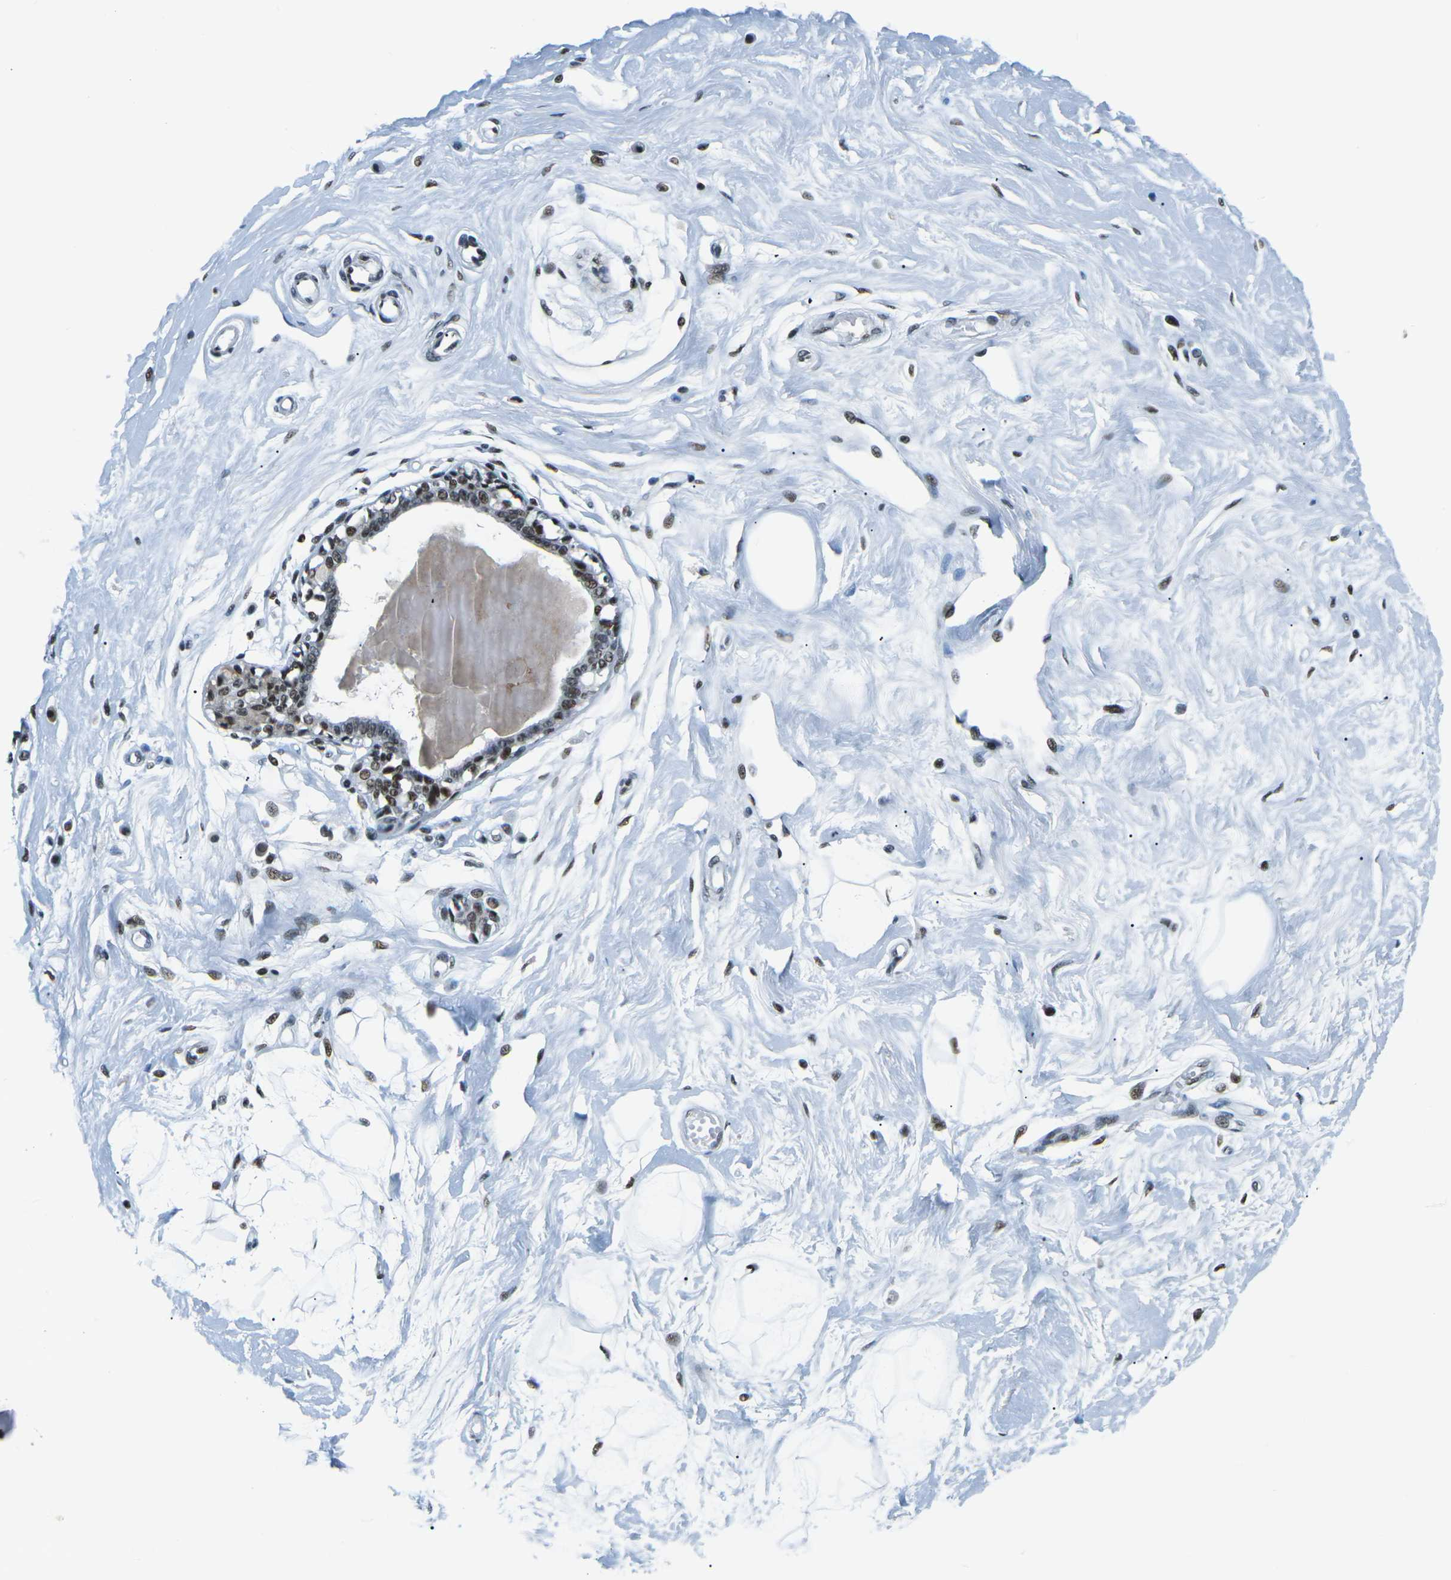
{"staining": {"intensity": "moderate", "quantity": ">75%", "location": "nuclear"}, "tissue": "breast", "cell_type": "Adipocytes", "image_type": "normal", "snomed": [{"axis": "morphology", "description": "Normal tissue, NOS"}, {"axis": "topography", "description": "Breast"}], "caption": "A histopathology image of breast stained for a protein displays moderate nuclear brown staining in adipocytes.", "gene": "RBL2", "patient": {"sex": "female", "age": 45}}